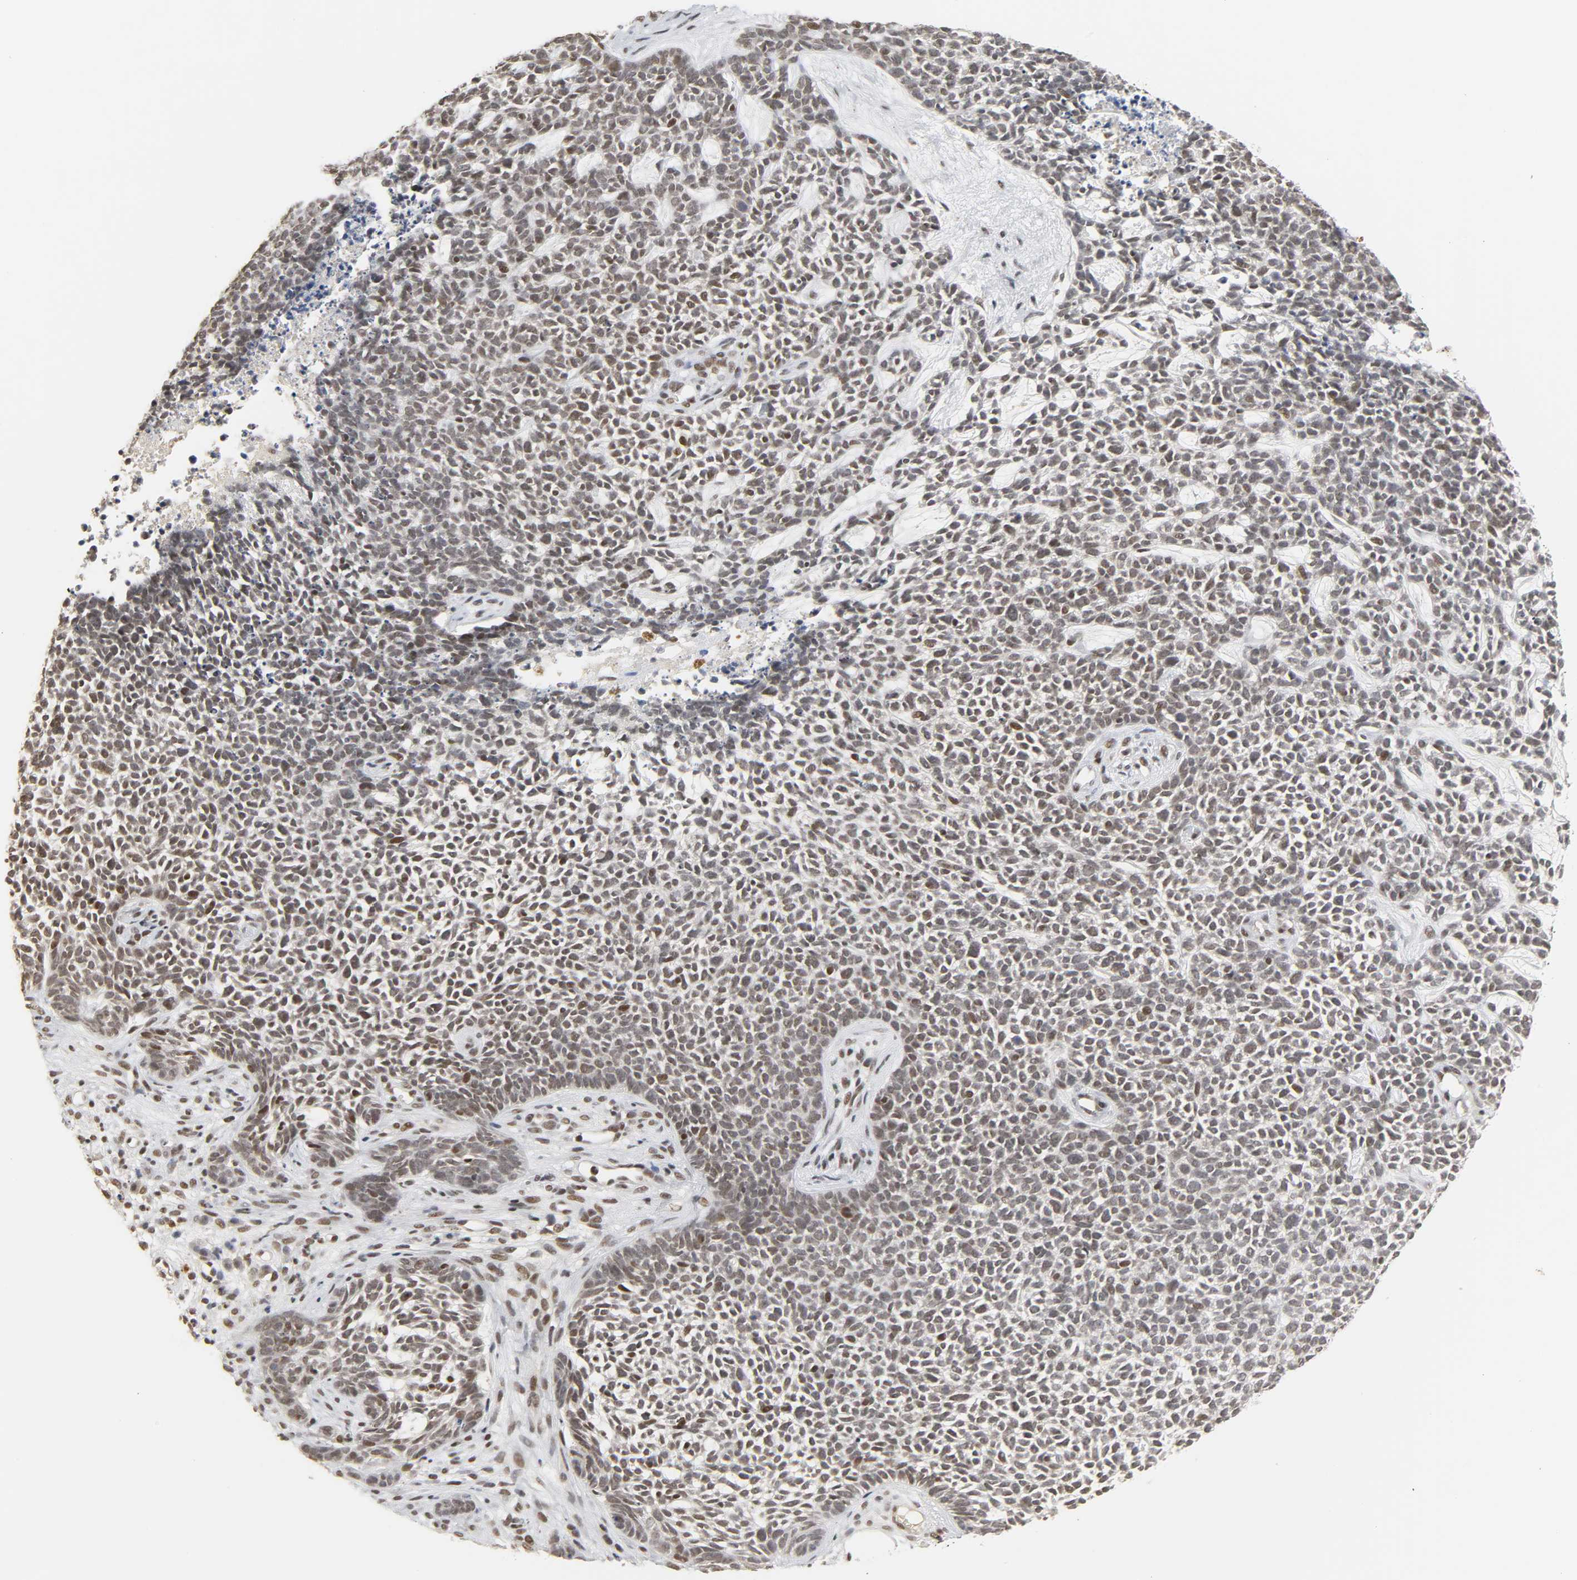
{"staining": {"intensity": "moderate", "quantity": ">75%", "location": "nuclear"}, "tissue": "skin cancer", "cell_type": "Tumor cells", "image_type": "cancer", "snomed": [{"axis": "morphology", "description": "Basal cell carcinoma"}, {"axis": "topography", "description": "Skin"}], "caption": "Immunohistochemical staining of skin basal cell carcinoma reveals medium levels of moderate nuclear protein expression in approximately >75% of tumor cells.", "gene": "NCOA6", "patient": {"sex": "female", "age": 84}}